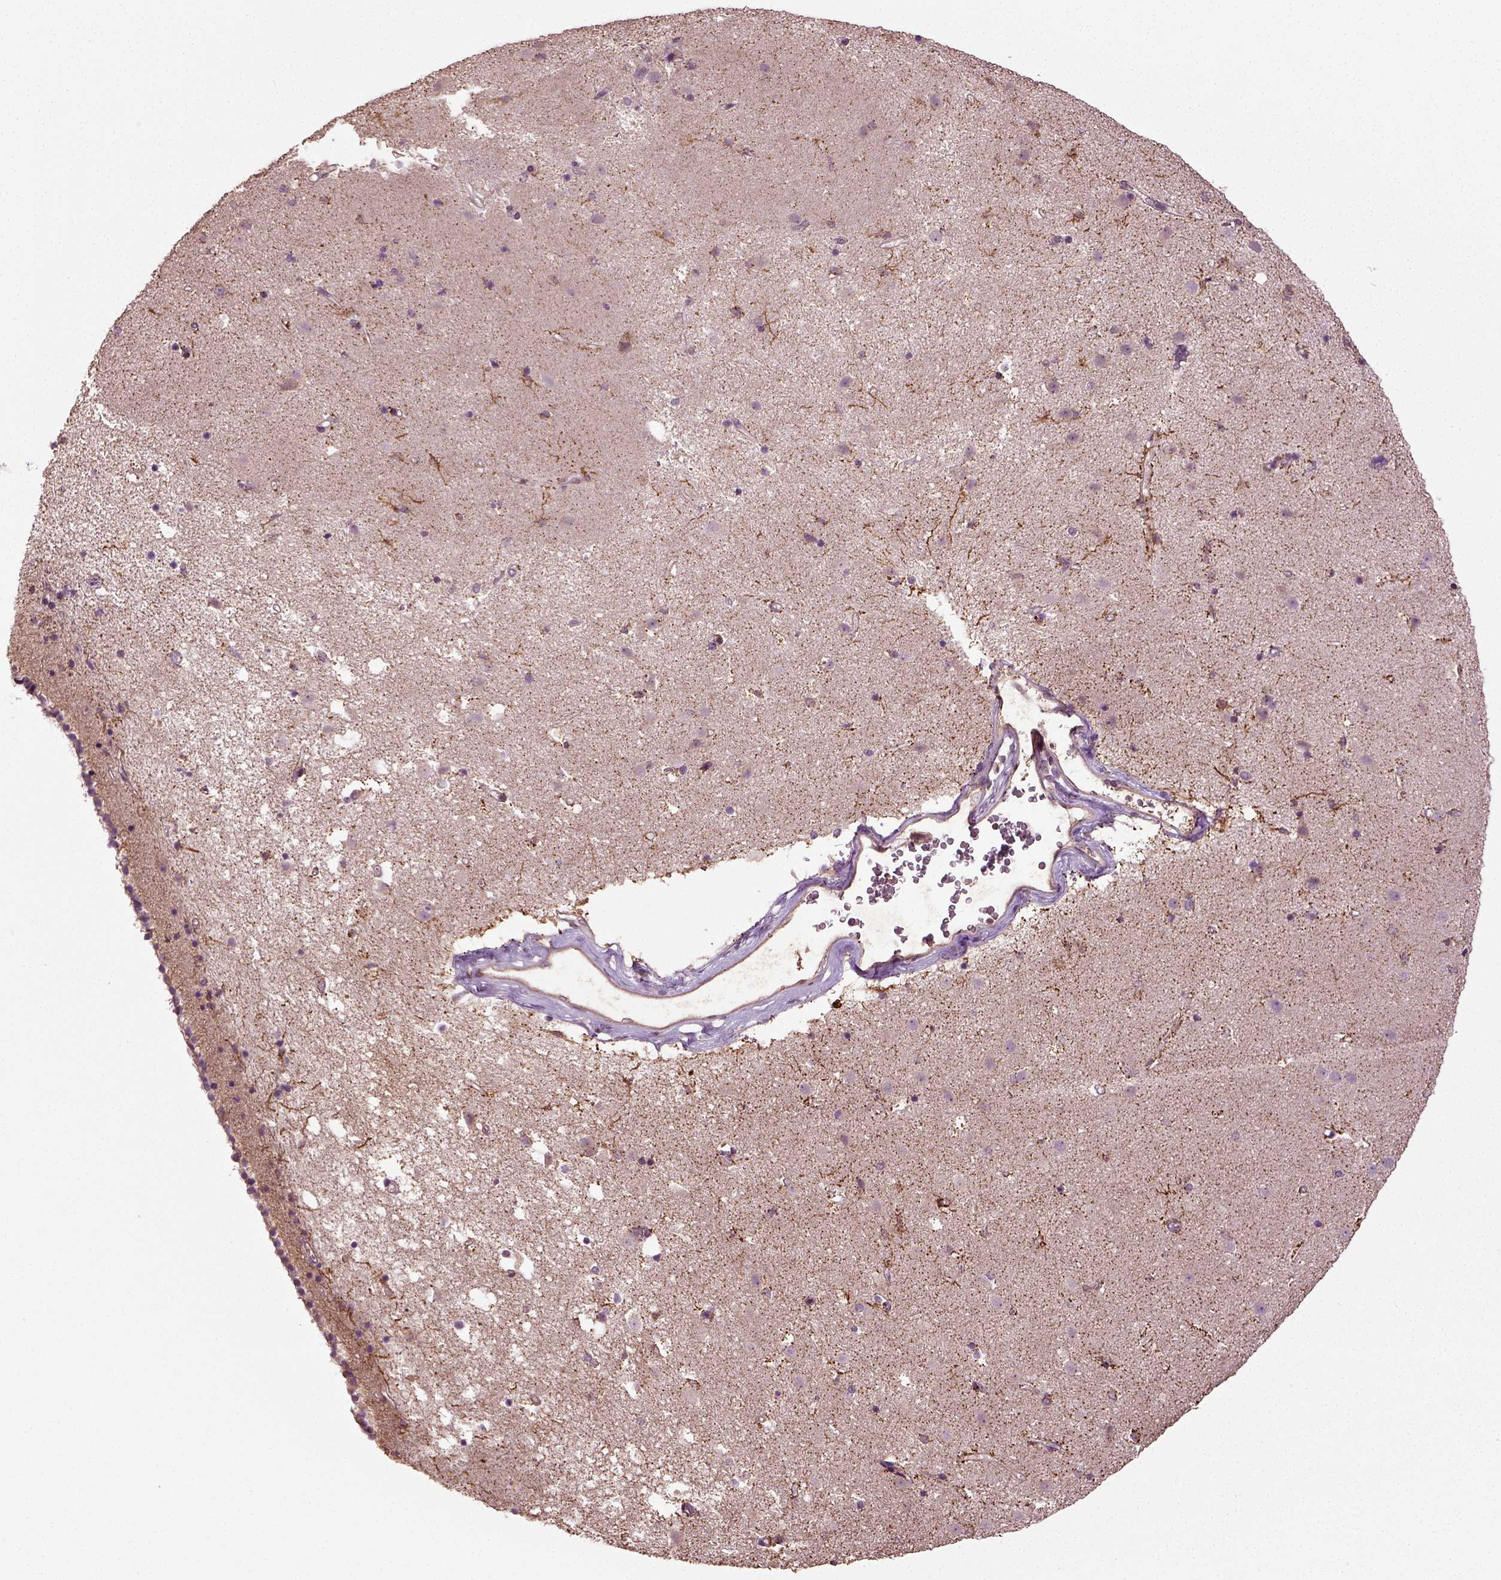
{"staining": {"intensity": "strong", "quantity": "<25%", "location": "cytoplasmic/membranous"}, "tissue": "caudate", "cell_type": "Glial cells", "image_type": "normal", "snomed": [{"axis": "morphology", "description": "Normal tissue, NOS"}, {"axis": "topography", "description": "Lateral ventricle wall"}], "caption": "Protein positivity by immunohistochemistry (IHC) exhibits strong cytoplasmic/membranous positivity in about <25% of glial cells in benign caudate.", "gene": "ERV3", "patient": {"sex": "female", "age": 71}}